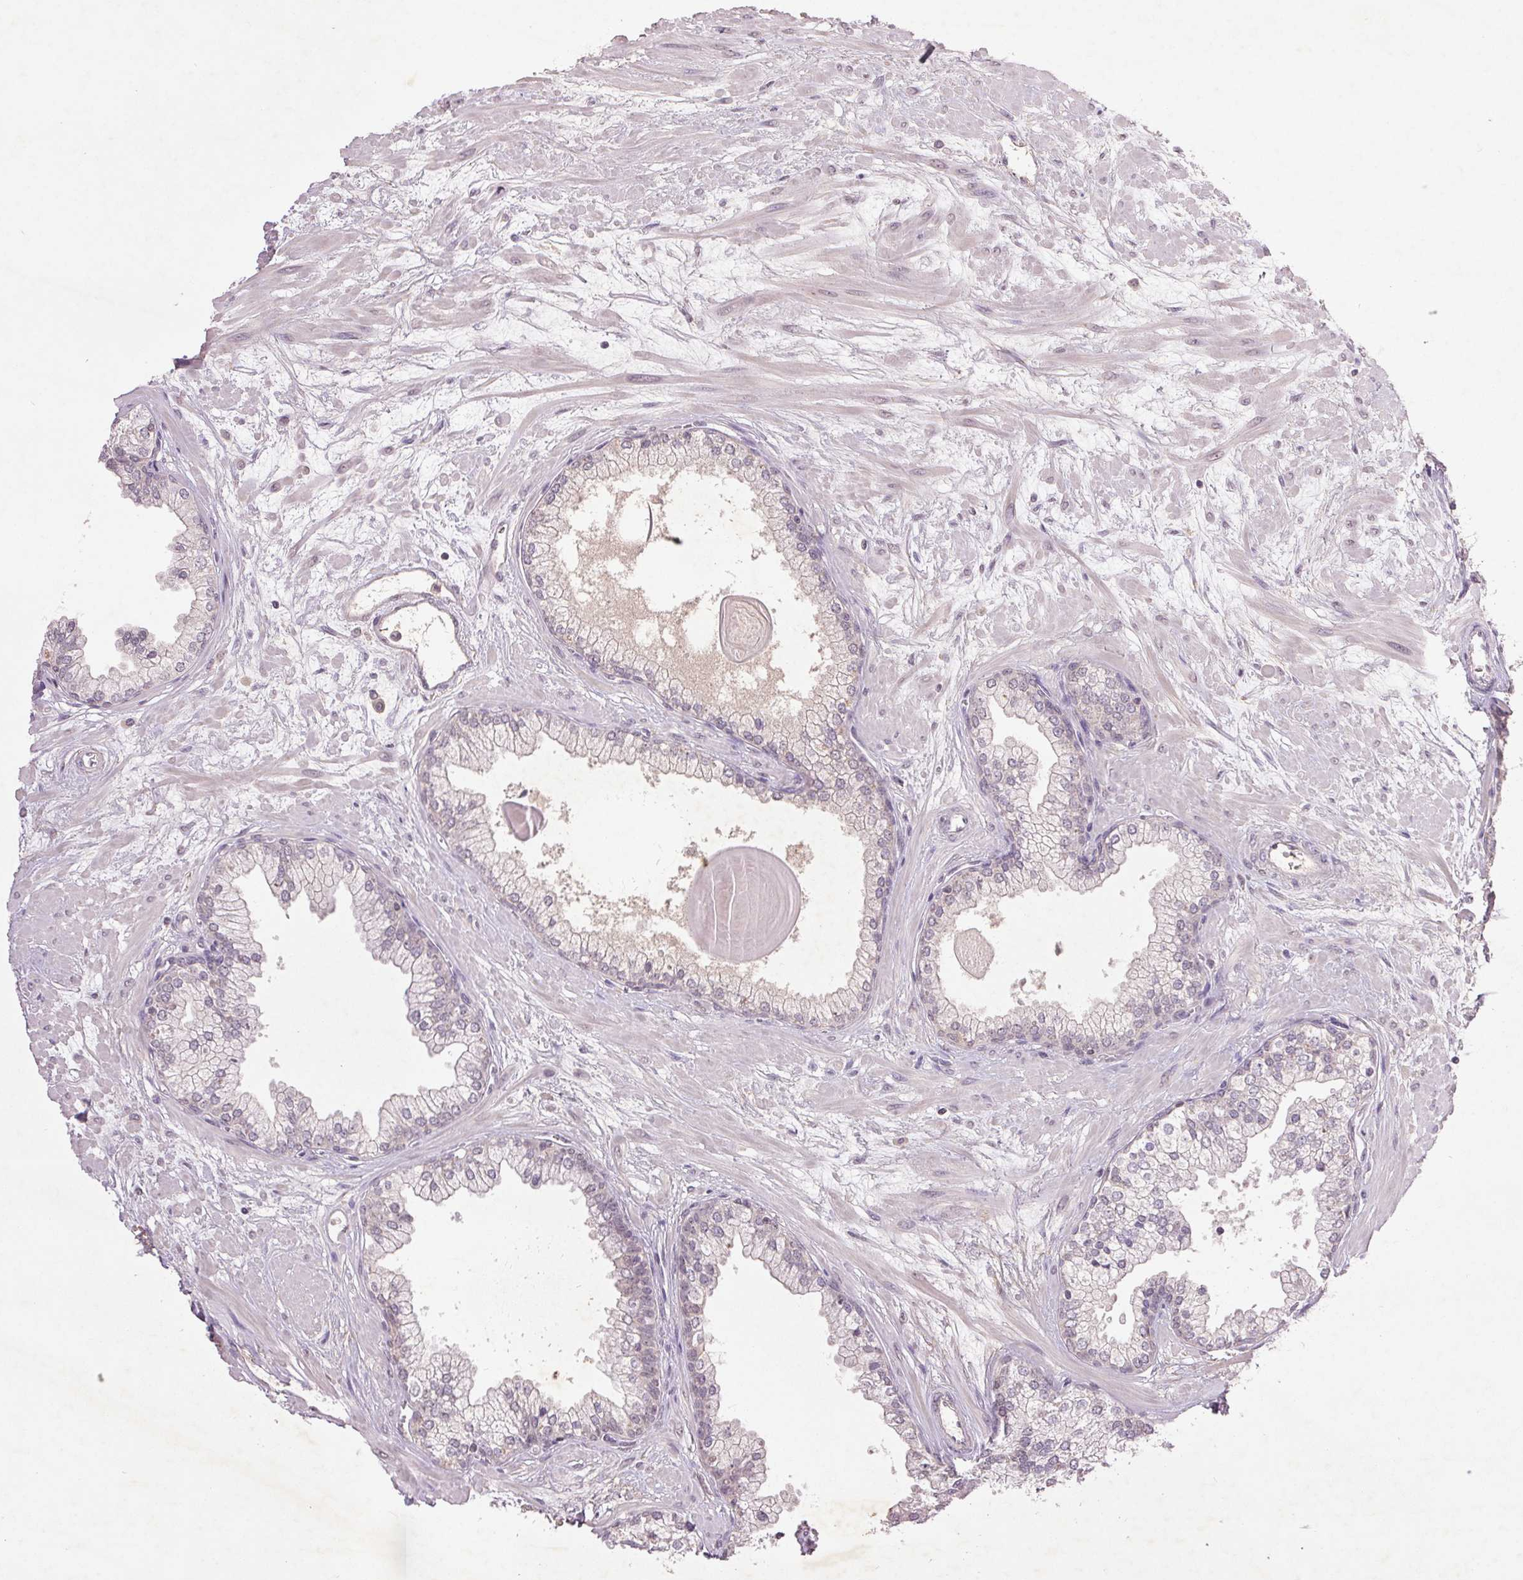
{"staining": {"intensity": "negative", "quantity": "none", "location": "none"}, "tissue": "prostate", "cell_type": "Glandular cells", "image_type": "normal", "snomed": [{"axis": "morphology", "description": "Normal tissue, NOS"}, {"axis": "topography", "description": "Prostate"}, {"axis": "topography", "description": "Peripheral nerve tissue"}], "caption": "DAB (3,3'-diaminobenzidine) immunohistochemical staining of benign human prostate exhibits no significant positivity in glandular cells.", "gene": "FAM168B", "patient": {"sex": "male", "age": 61}}